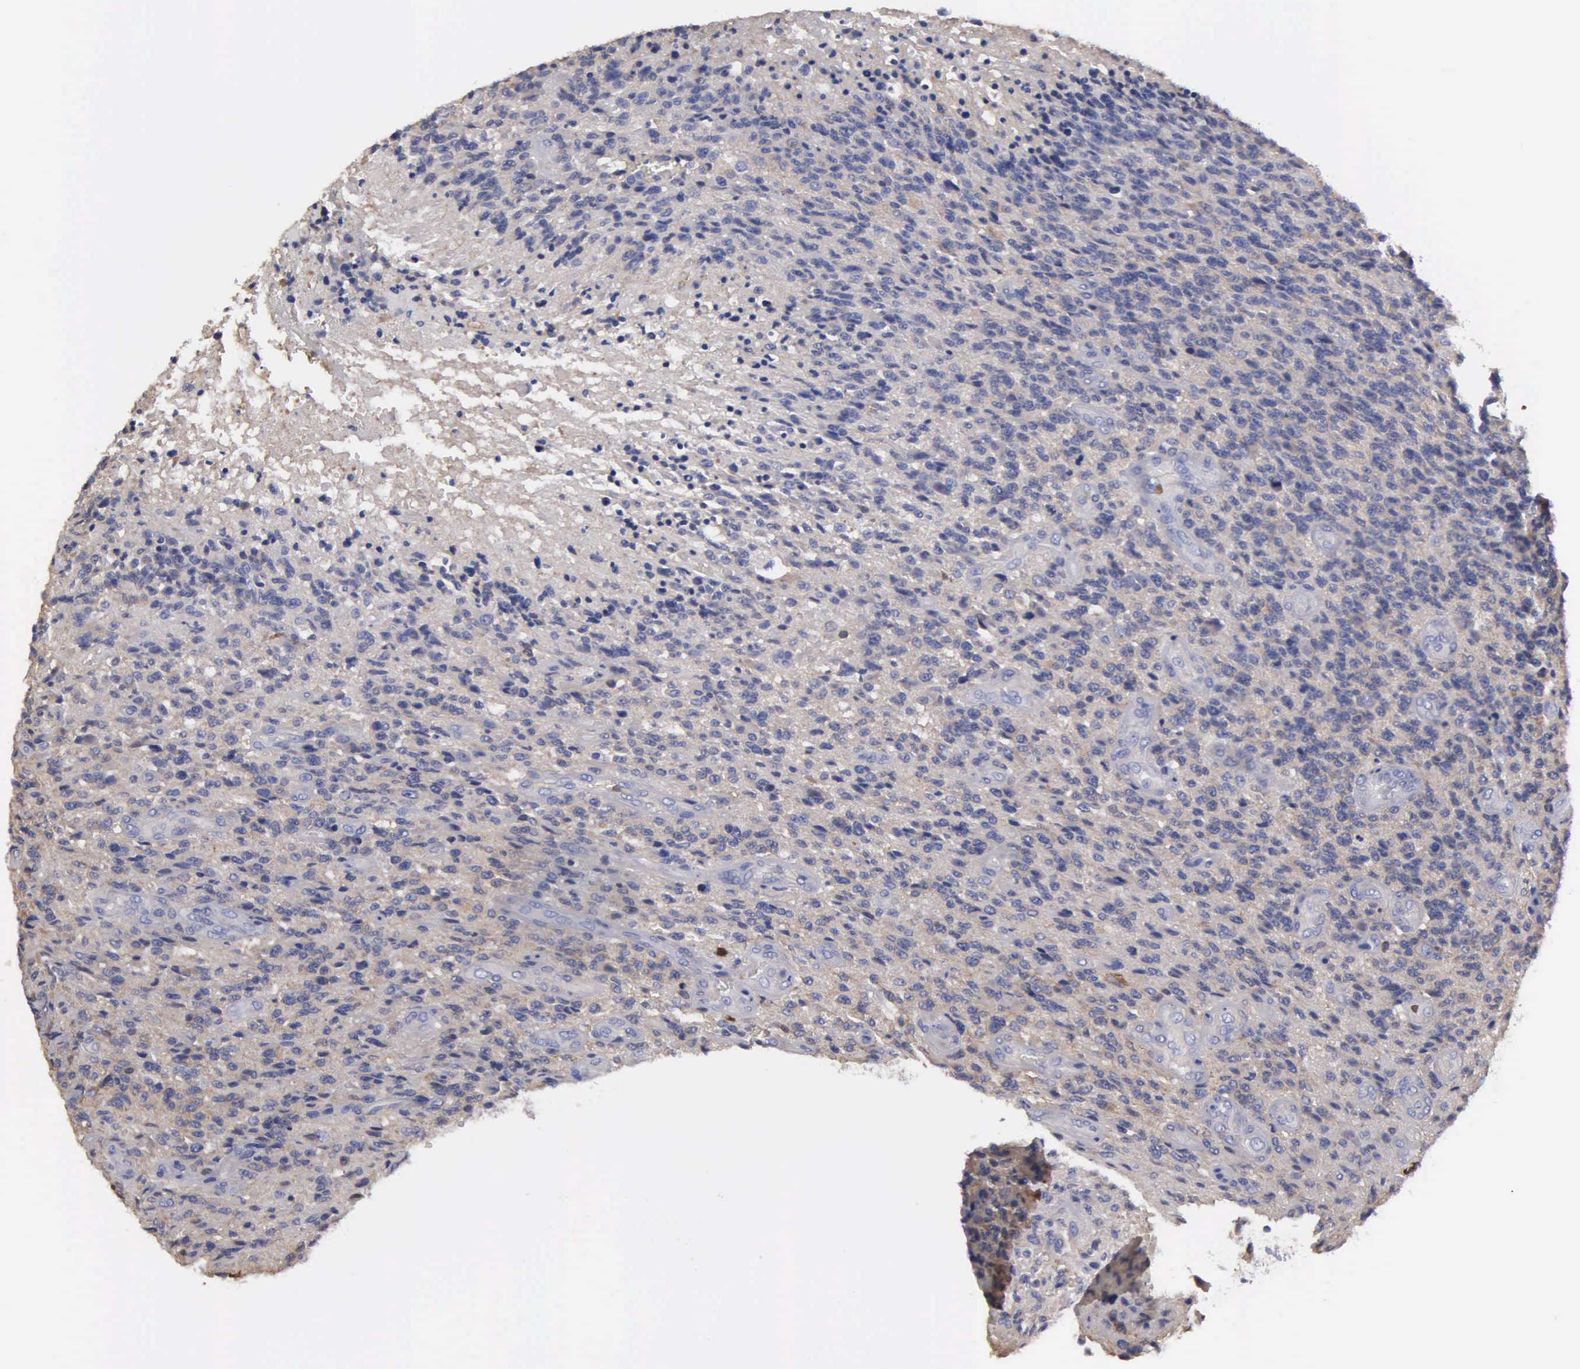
{"staining": {"intensity": "negative", "quantity": "none", "location": "none"}, "tissue": "glioma", "cell_type": "Tumor cells", "image_type": "cancer", "snomed": [{"axis": "morphology", "description": "Glioma, malignant, High grade"}, {"axis": "topography", "description": "Brain"}], "caption": "A histopathology image of human high-grade glioma (malignant) is negative for staining in tumor cells.", "gene": "G6PD", "patient": {"sex": "male", "age": 36}}